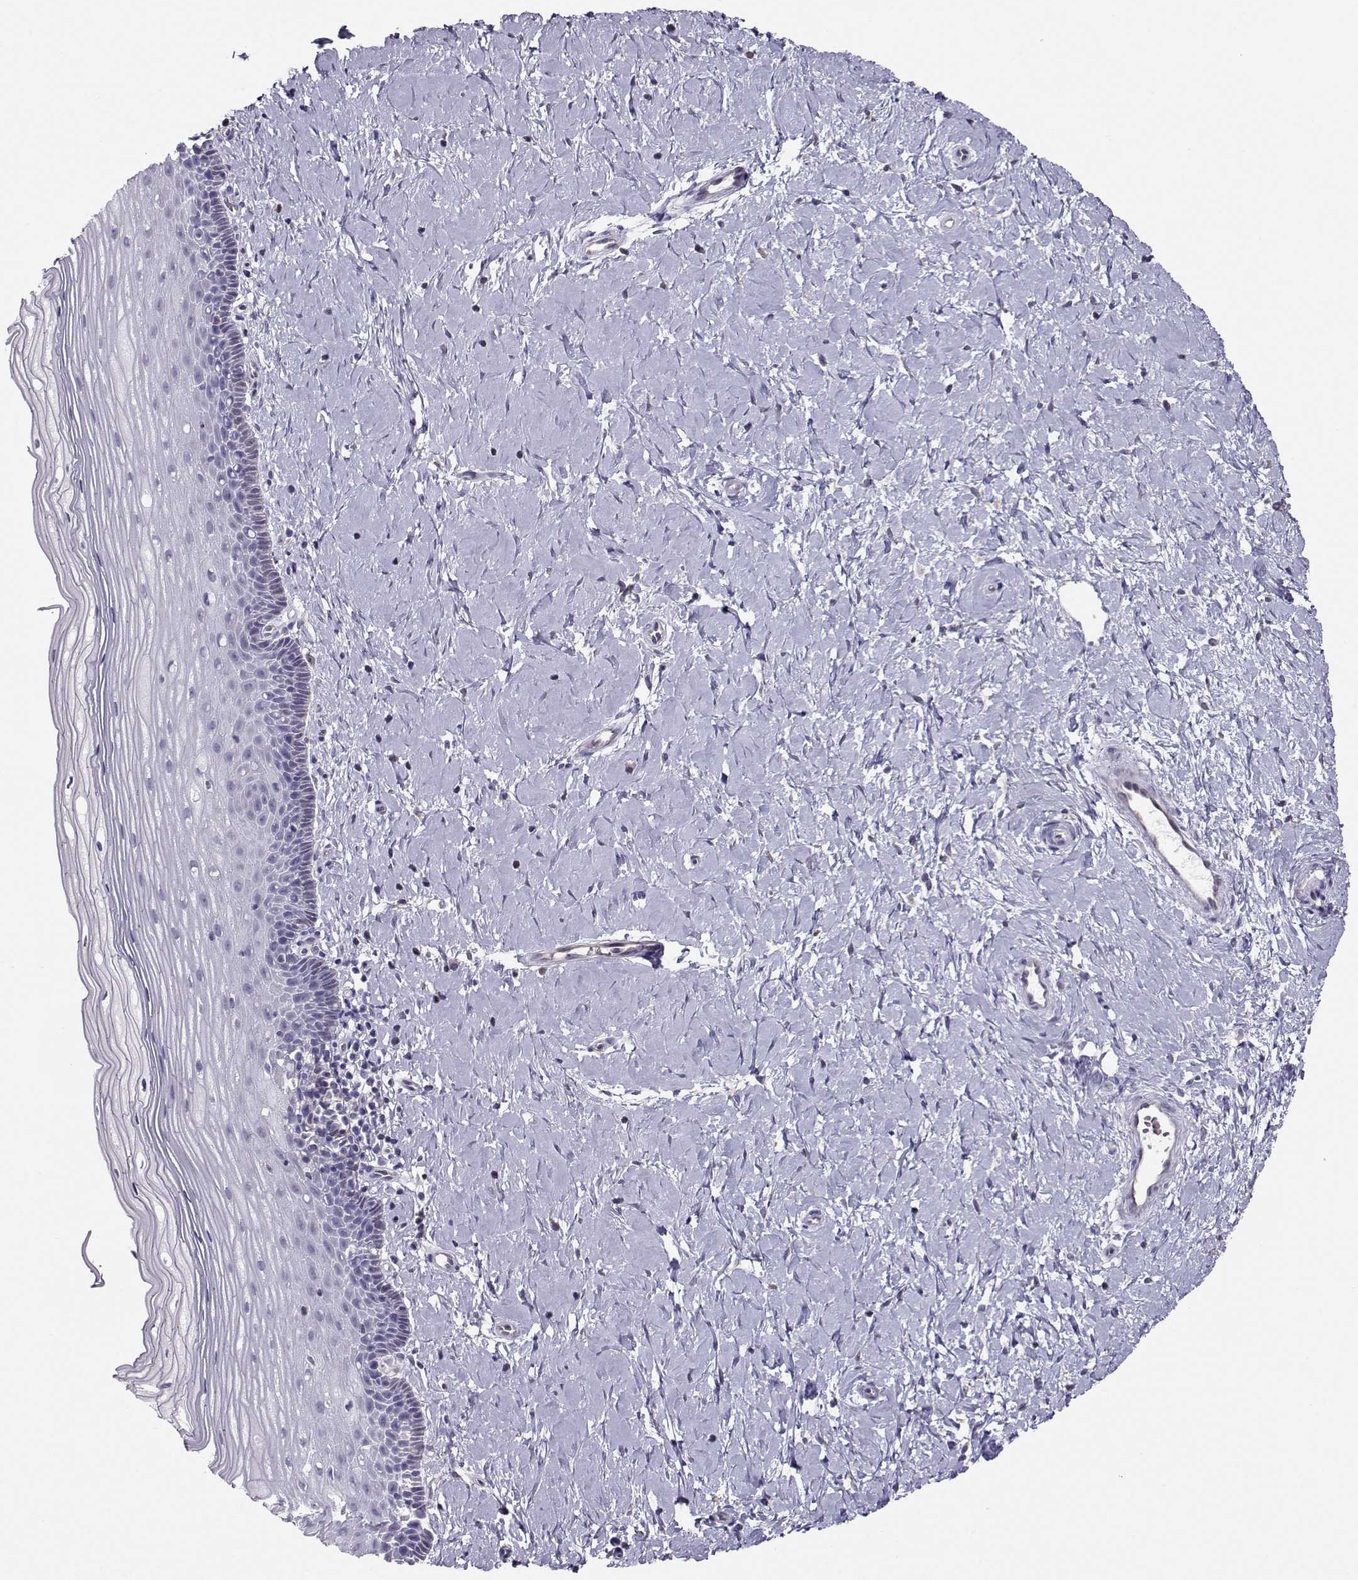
{"staining": {"intensity": "weak", "quantity": ">75%", "location": "cytoplasmic/membranous"}, "tissue": "cervix", "cell_type": "Glandular cells", "image_type": "normal", "snomed": [{"axis": "morphology", "description": "Normal tissue, NOS"}, {"axis": "topography", "description": "Cervix"}], "caption": "High-magnification brightfield microscopy of unremarkable cervix stained with DAB (brown) and counterstained with hematoxylin (blue). glandular cells exhibit weak cytoplasmic/membranous staining is seen in approximately>75% of cells. Ihc stains the protein in brown and the nuclei are stained blue.", "gene": "PGK1", "patient": {"sex": "female", "age": 37}}